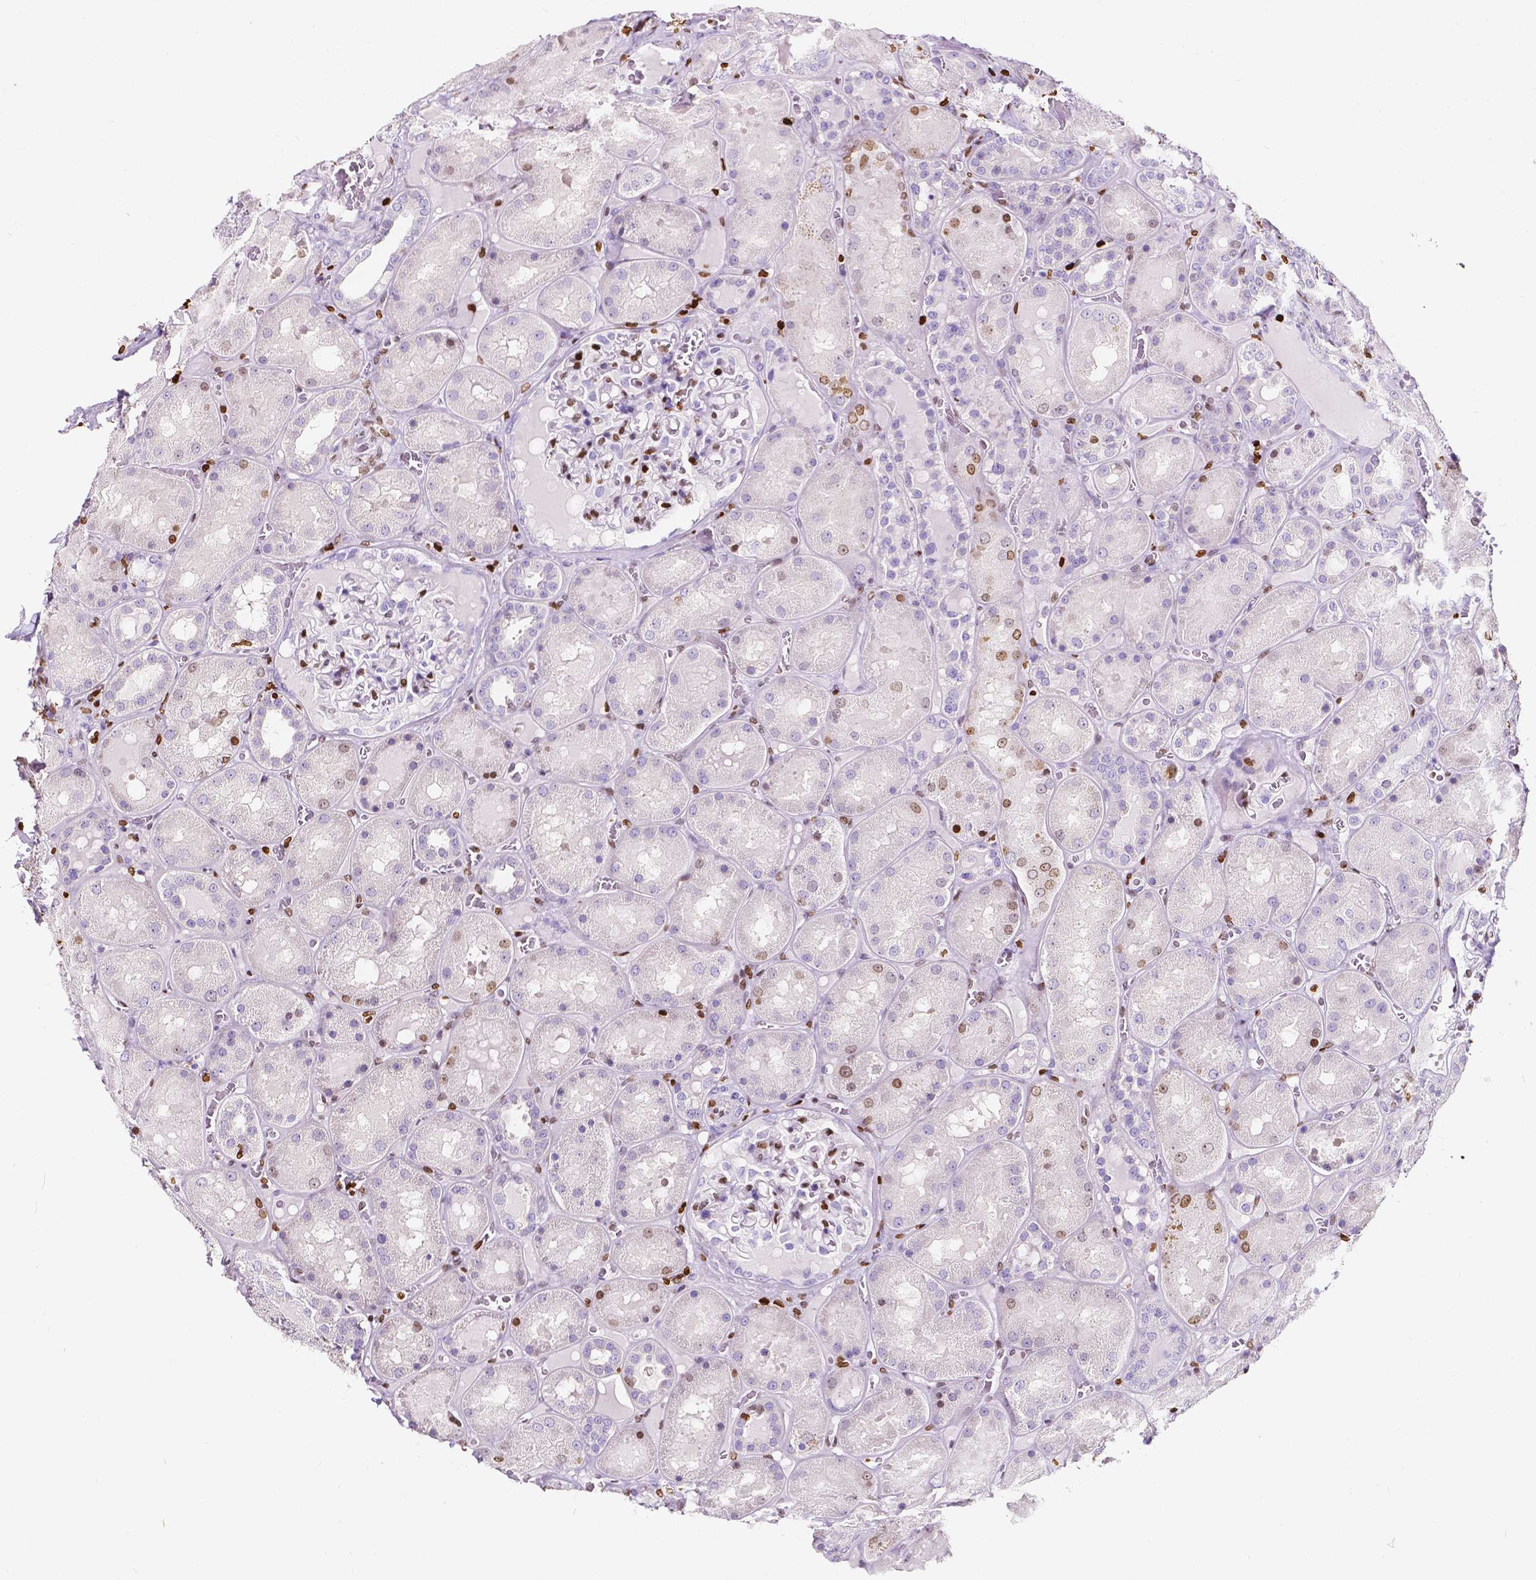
{"staining": {"intensity": "strong", "quantity": "<25%", "location": "nuclear"}, "tissue": "kidney", "cell_type": "Cells in glomeruli", "image_type": "normal", "snomed": [{"axis": "morphology", "description": "Normal tissue, NOS"}, {"axis": "topography", "description": "Kidney"}], "caption": "Unremarkable kidney shows strong nuclear expression in about <25% of cells in glomeruli The staining was performed using DAB (3,3'-diaminobenzidine) to visualize the protein expression in brown, while the nuclei were stained in blue with hematoxylin (Magnification: 20x)..", "gene": "CBY3", "patient": {"sex": "male", "age": 73}}